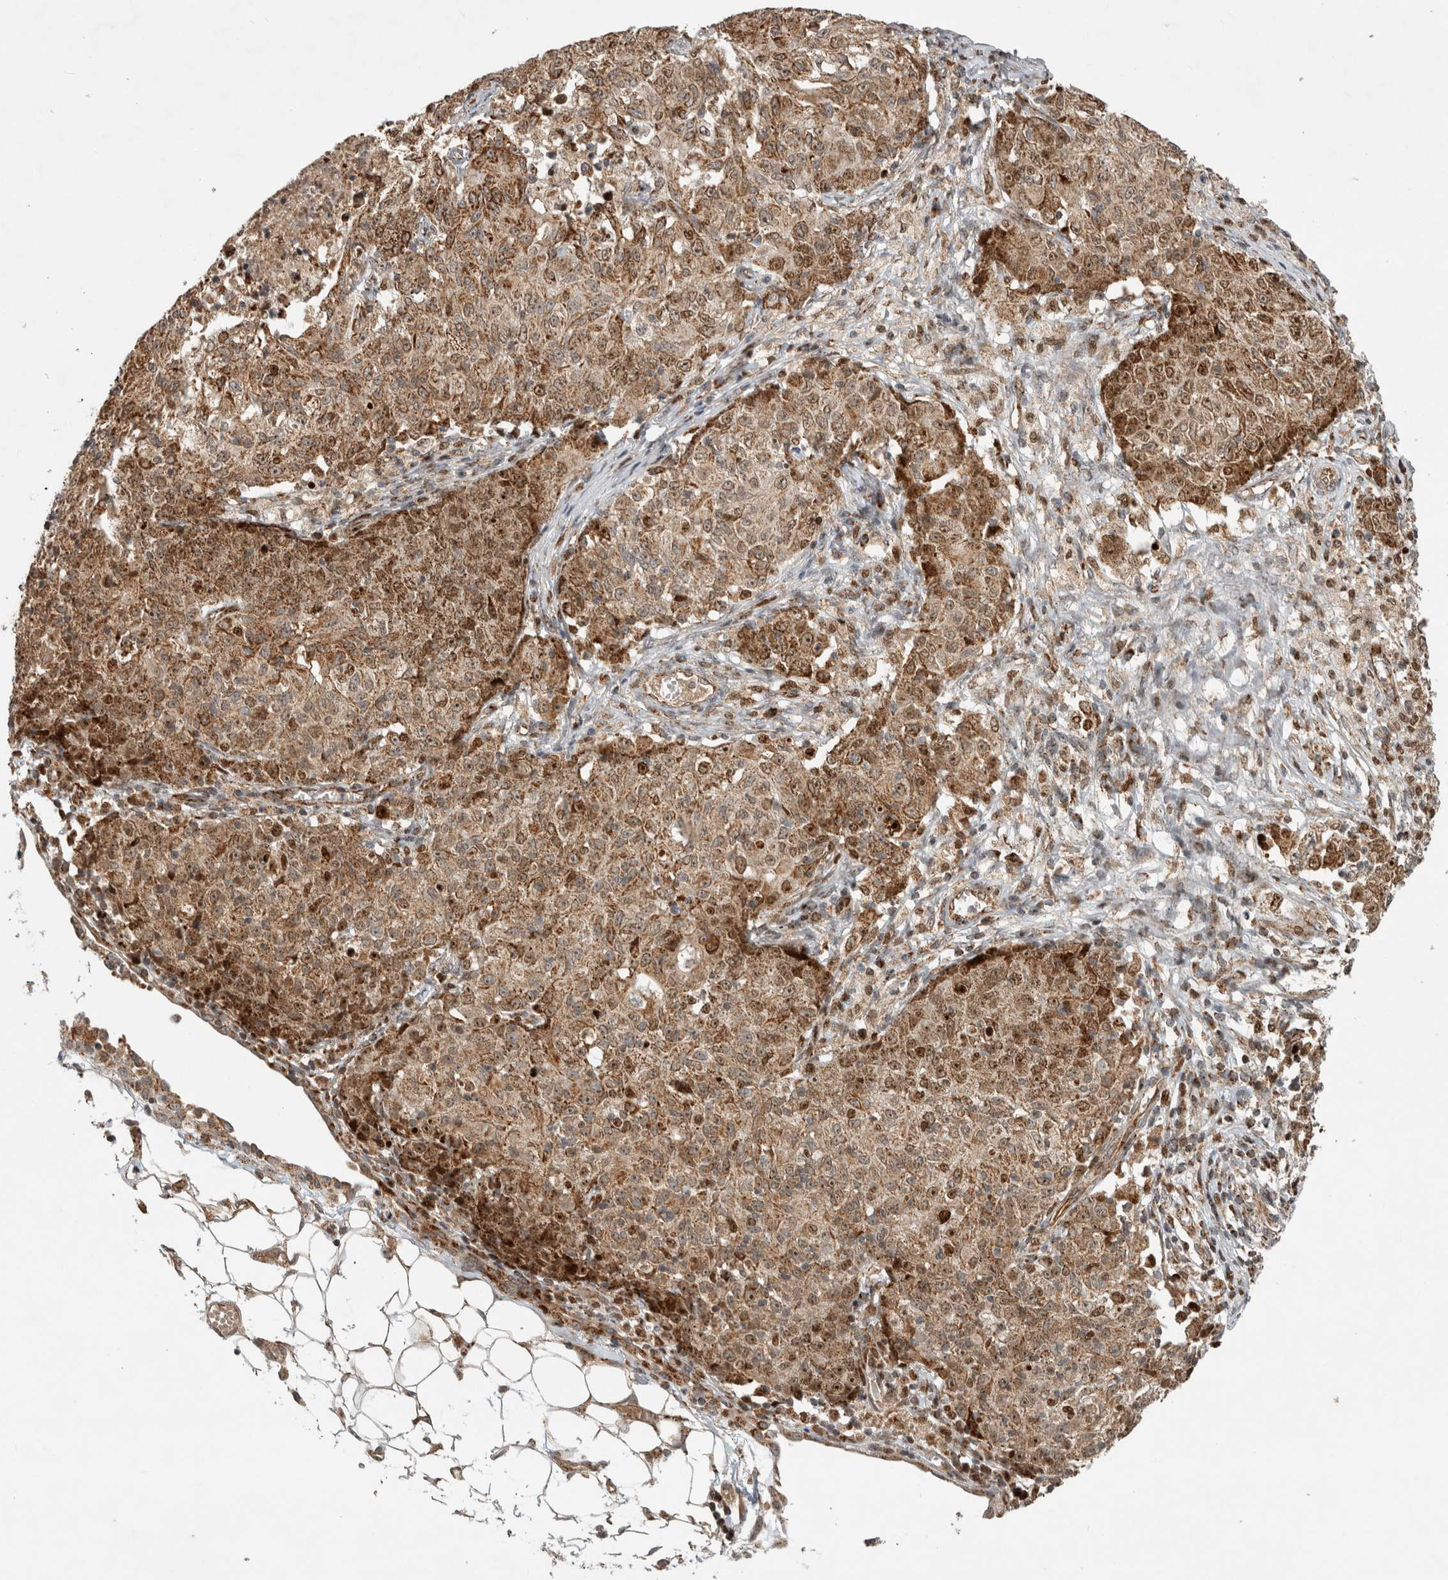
{"staining": {"intensity": "moderate", "quantity": ">75%", "location": "cytoplasmic/membranous,nuclear"}, "tissue": "ovarian cancer", "cell_type": "Tumor cells", "image_type": "cancer", "snomed": [{"axis": "morphology", "description": "Carcinoma, endometroid"}, {"axis": "topography", "description": "Ovary"}], "caption": "About >75% of tumor cells in human ovarian cancer (endometroid carcinoma) reveal moderate cytoplasmic/membranous and nuclear protein positivity as visualized by brown immunohistochemical staining.", "gene": "INSRR", "patient": {"sex": "female", "age": 42}}